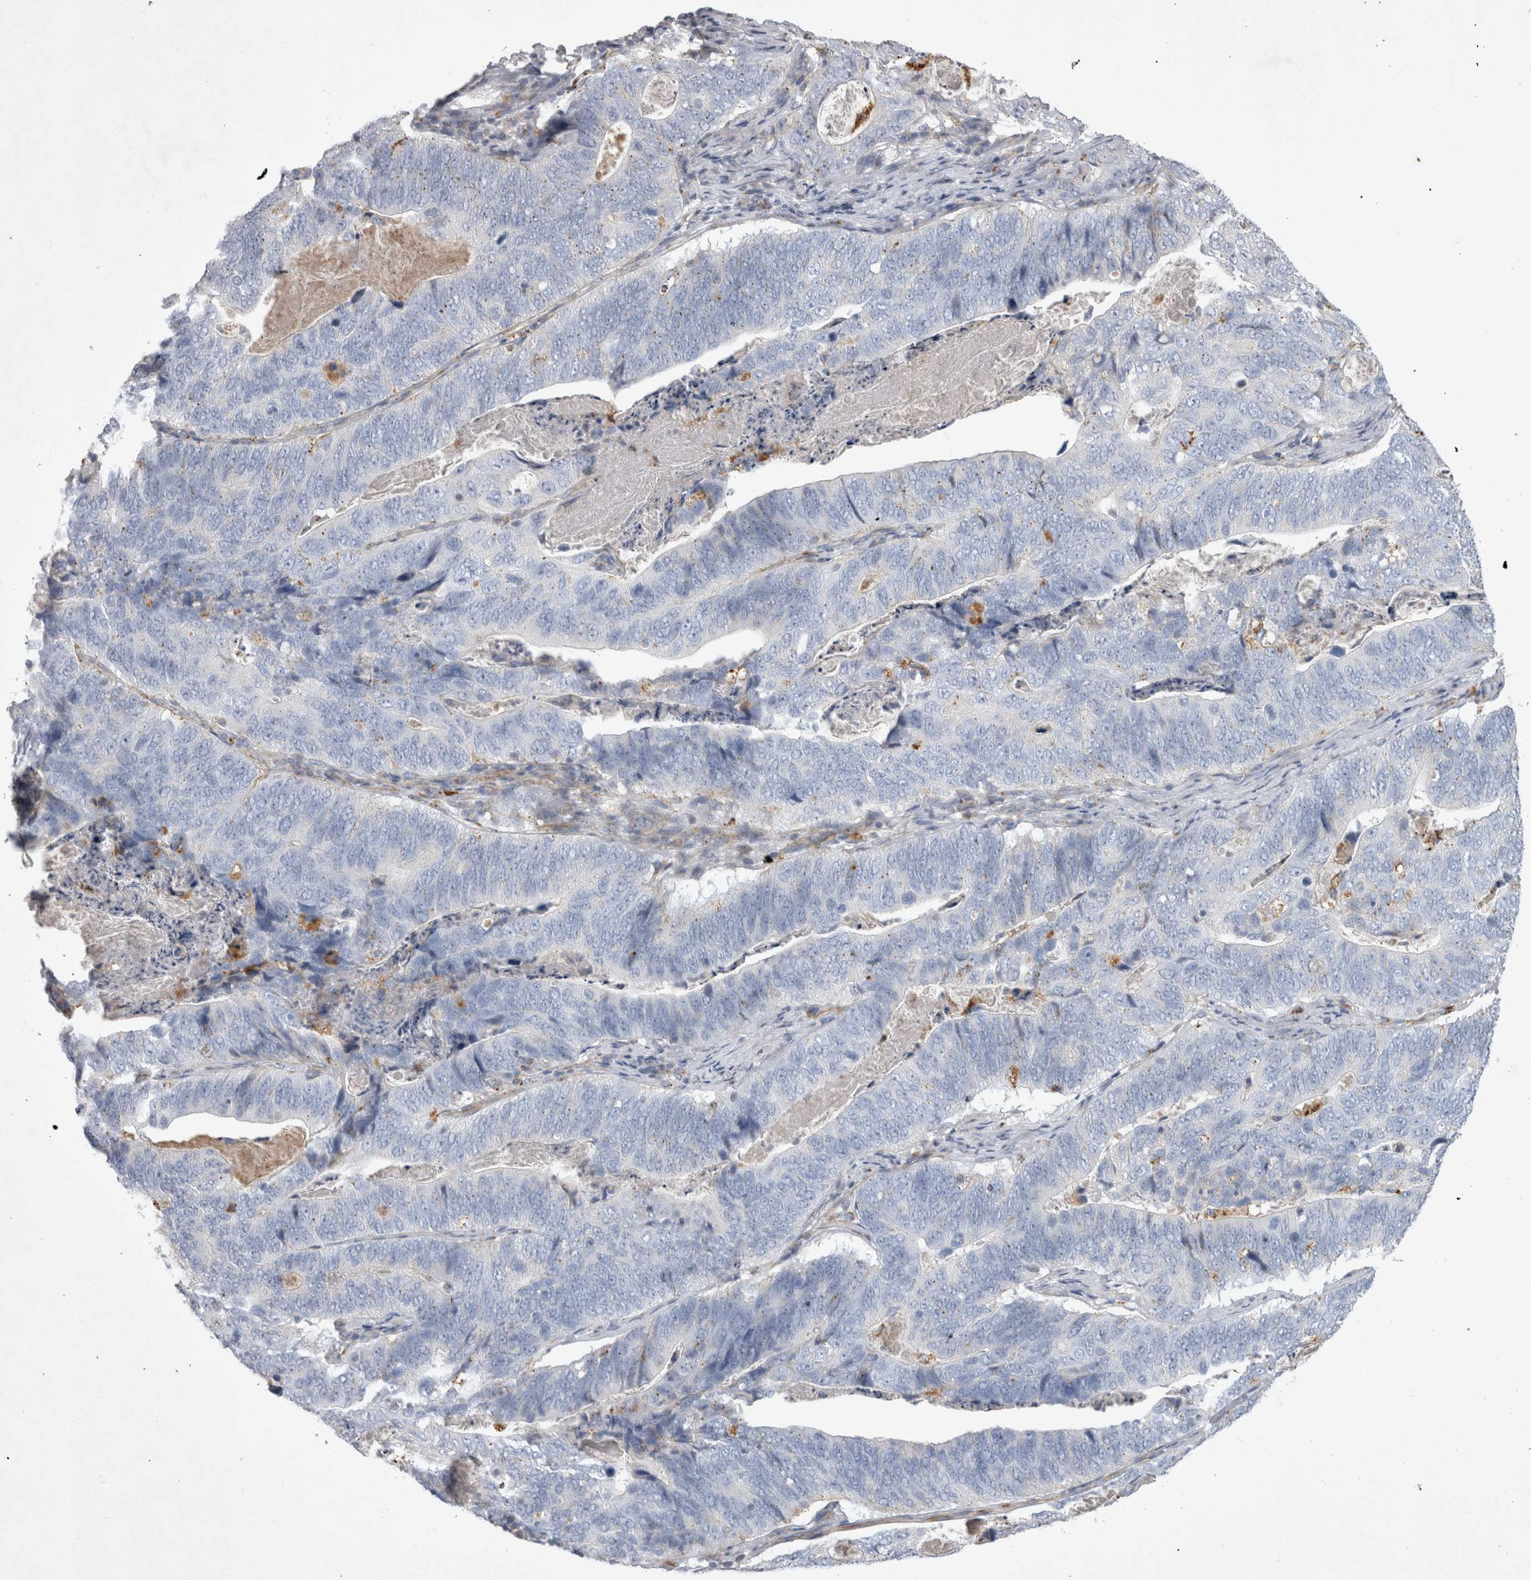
{"staining": {"intensity": "negative", "quantity": "none", "location": "none"}, "tissue": "stomach cancer", "cell_type": "Tumor cells", "image_type": "cancer", "snomed": [{"axis": "morphology", "description": "Normal tissue, NOS"}, {"axis": "morphology", "description": "Adenocarcinoma, NOS"}, {"axis": "topography", "description": "Stomach"}], "caption": "An image of stomach cancer stained for a protein displays no brown staining in tumor cells.", "gene": "STRADB", "patient": {"sex": "female", "age": 89}}